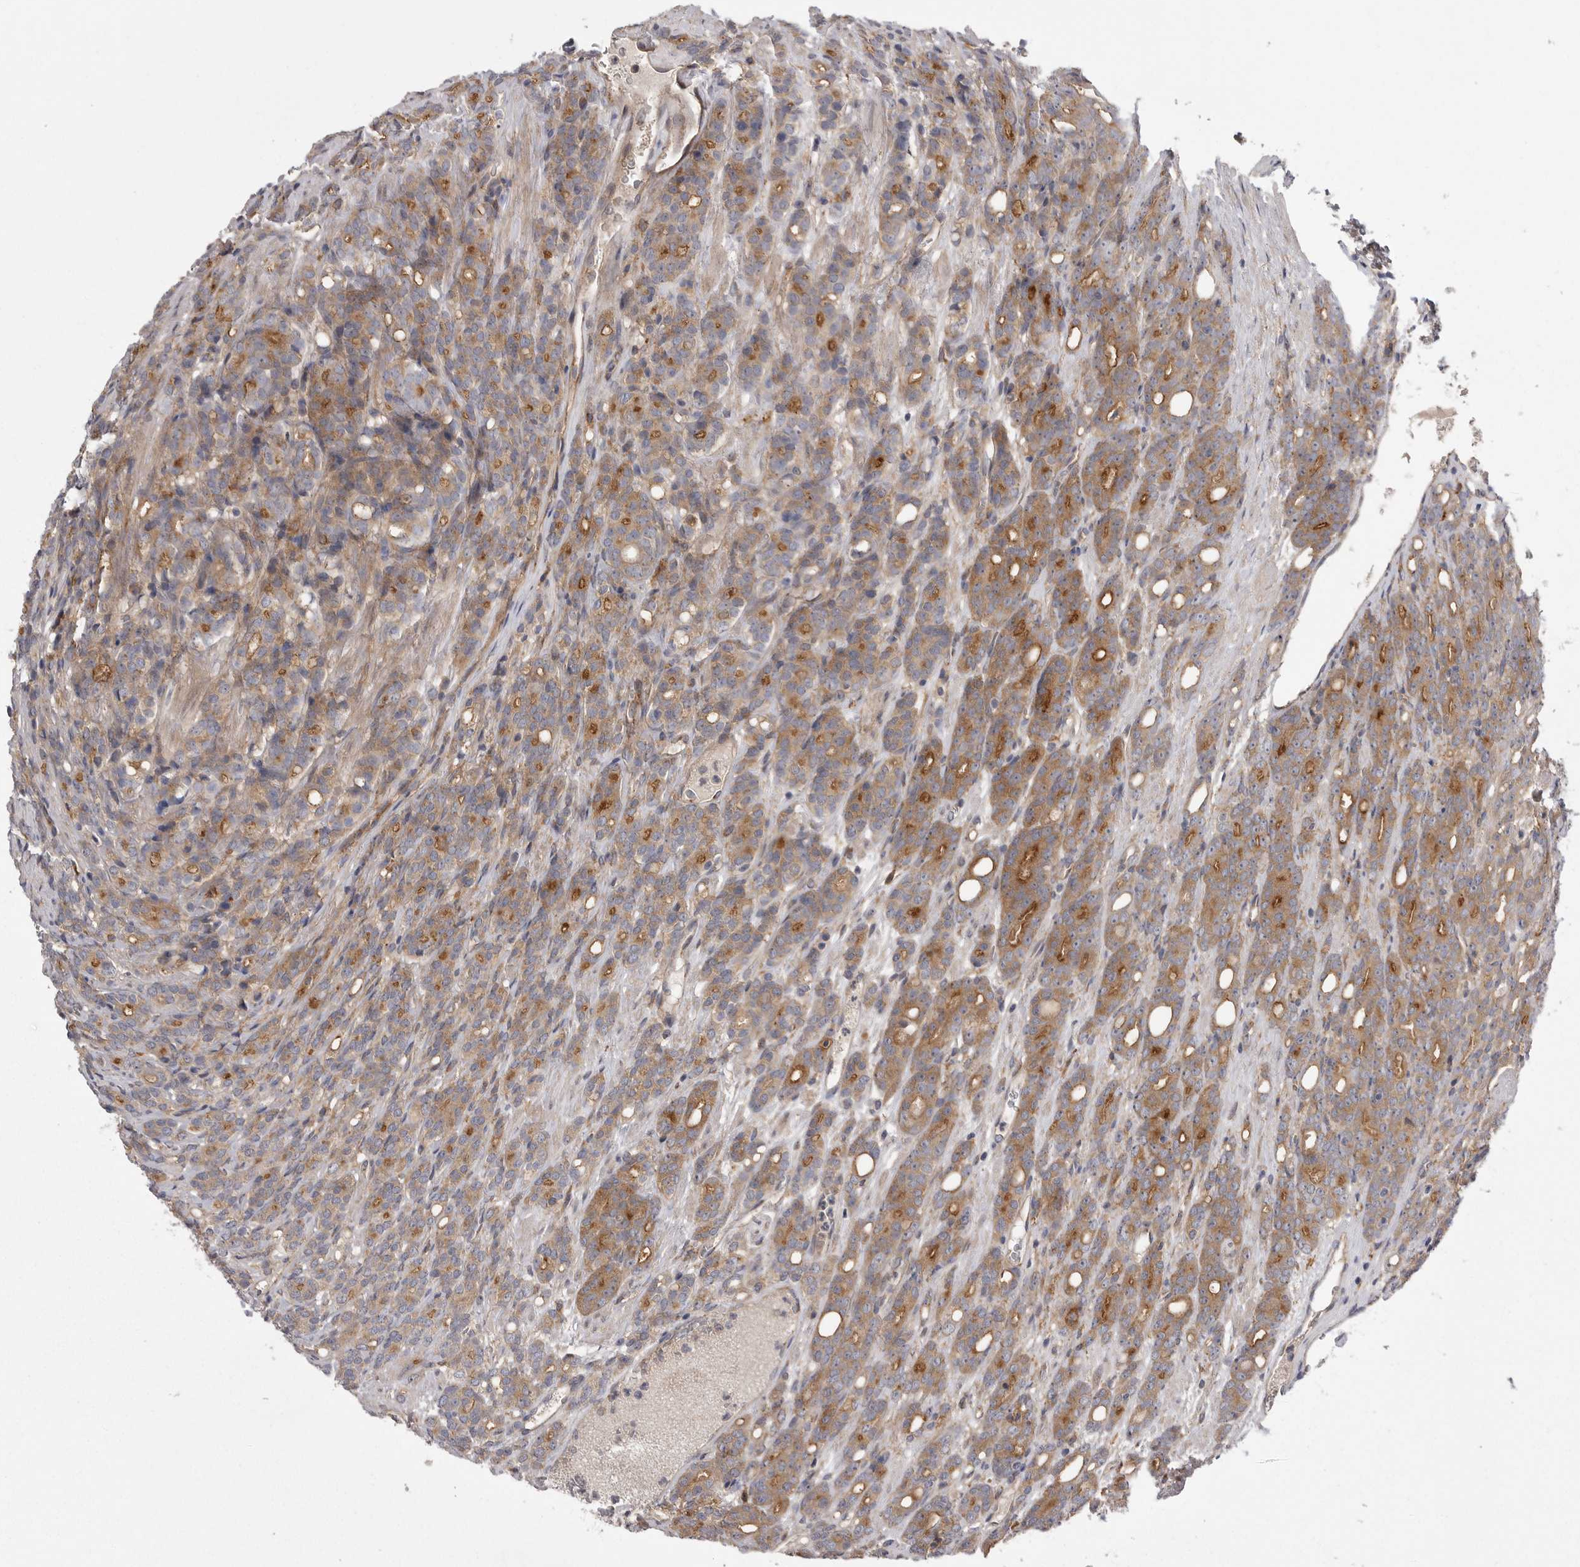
{"staining": {"intensity": "moderate", "quantity": "<25%", "location": "cytoplasmic/membranous"}, "tissue": "prostate cancer", "cell_type": "Tumor cells", "image_type": "cancer", "snomed": [{"axis": "morphology", "description": "Adenocarcinoma, High grade"}, {"axis": "topography", "description": "Prostate"}], "caption": "A brown stain shows moderate cytoplasmic/membranous positivity of a protein in human prostate cancer (adenocarcinoma (high-grade)) tumor cells.", "gene": "OSBPL9", "patient": {"sex": "male", "age": 62}}